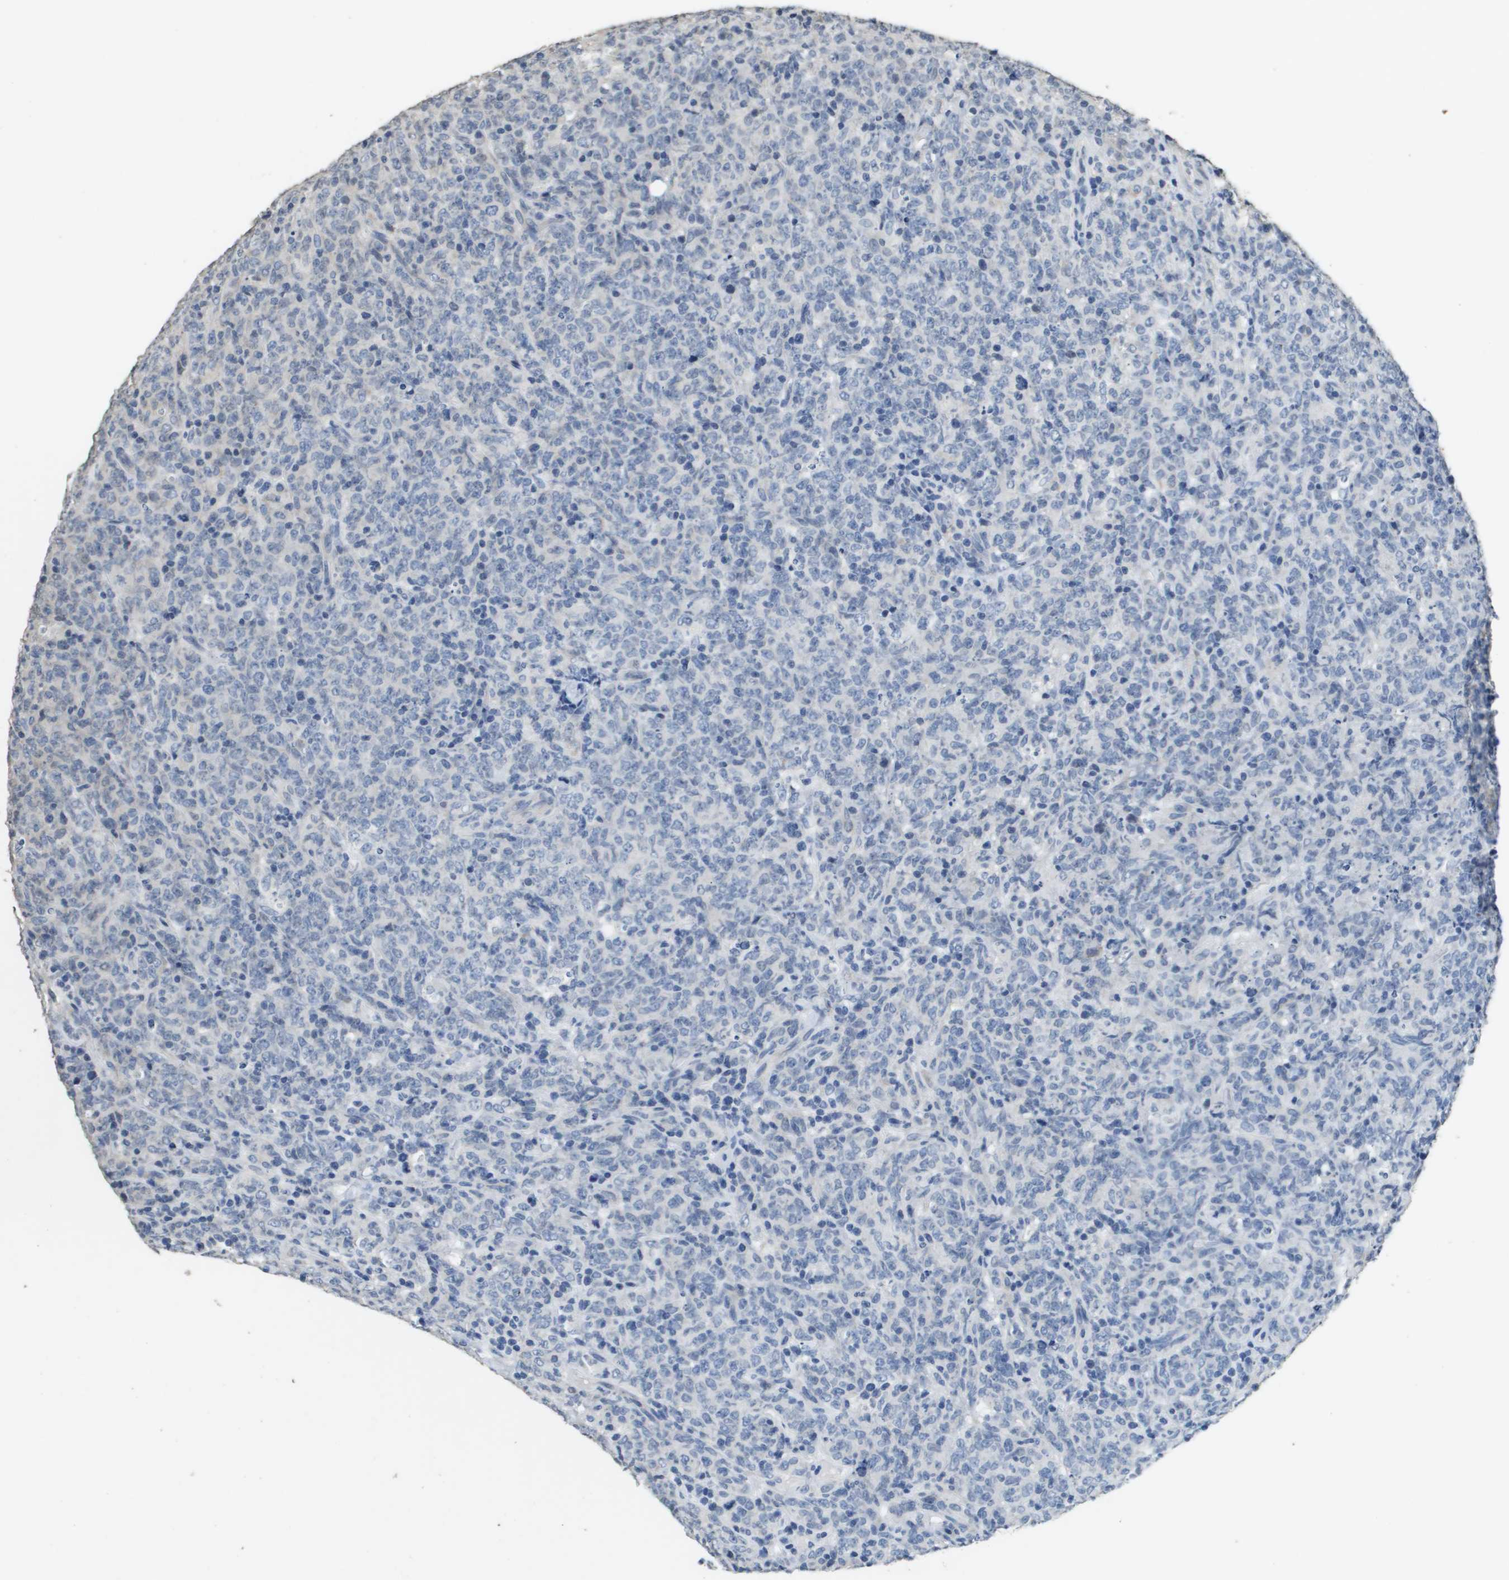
{"staining": {"intensity": "negative", "quantity": "none", "location": "none"}, "tissue": "lymphoma", "cell_type": "Tumor cells", "image_type": "cancer", "snomed": [{"axis": "morphology", "description": "Malignant lymphoma, non-Hodgkin's type, High grade"}, {"axis": "topography", "description": "Tonsil"}], "caption": "Tumor cells show no significant protein positivity in malignant lymphoma, non-Hodgkin's type (high-grade).", "gene": "MT3", "patient": {"sex": "female", "age": 36}}